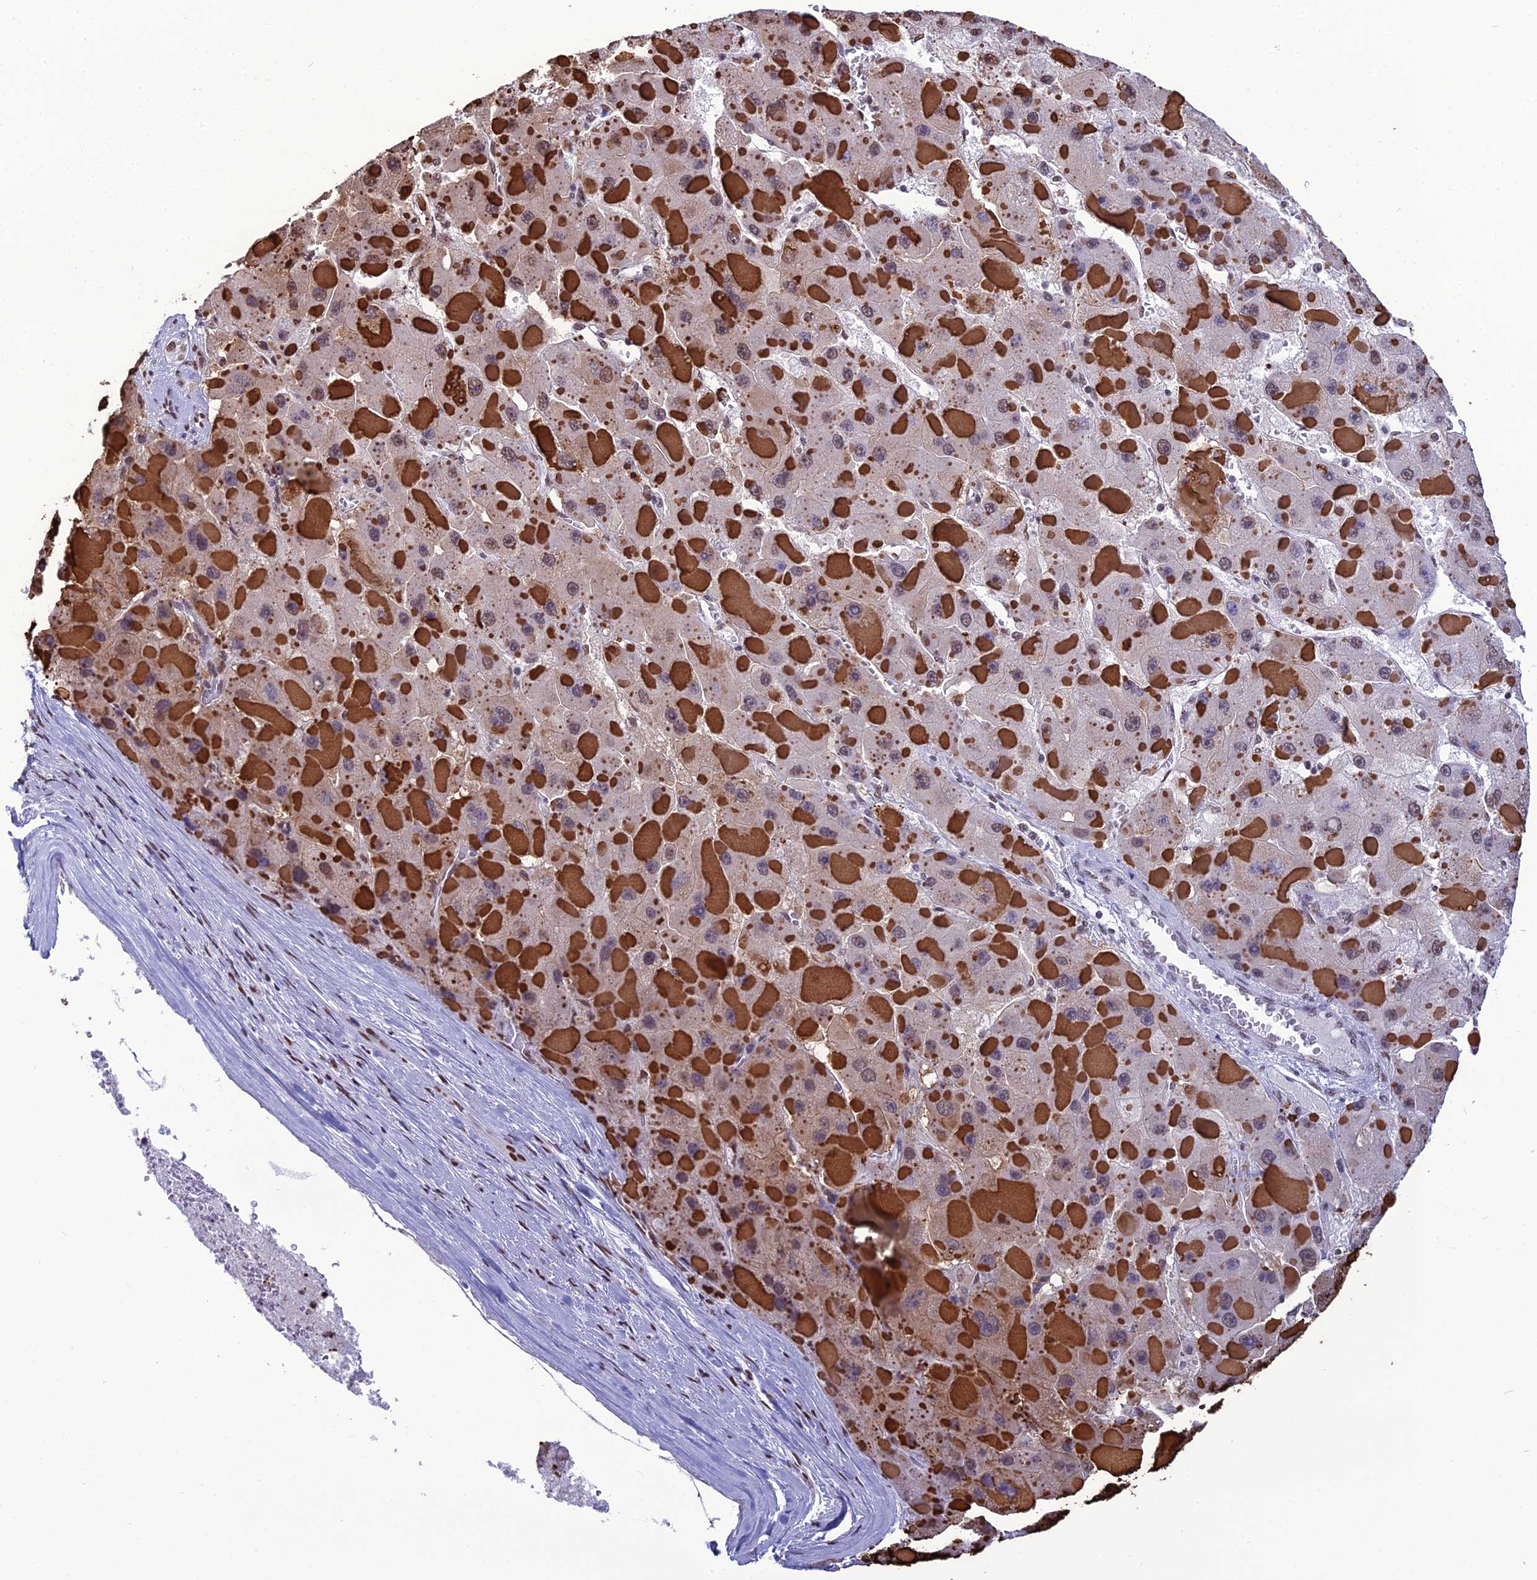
{"staining": {"intensity": "moderate", "quantity": "<25%", "location": "nuclear"}, "tissue": "liver cancer", "cell_type": "Tumor cells", "image_type": "cancer", "snomed": [{"axis": "morphology", "description": "Carcinoma, Hepatocellular, NOS"}, {"axis": "topography", "description": "Liver"}], "caption": "Immunohistochemical staining of liver cancer (hepatocellular carcinoma) shows low levels of moderate nuclear protein expression in approximately <25% of tumor cells. (DAB IHC, brown staining for protein, blue staining for nuclei).", "gene": "PRAMEF12", "patient": {"sex": "female", "age": 73}}